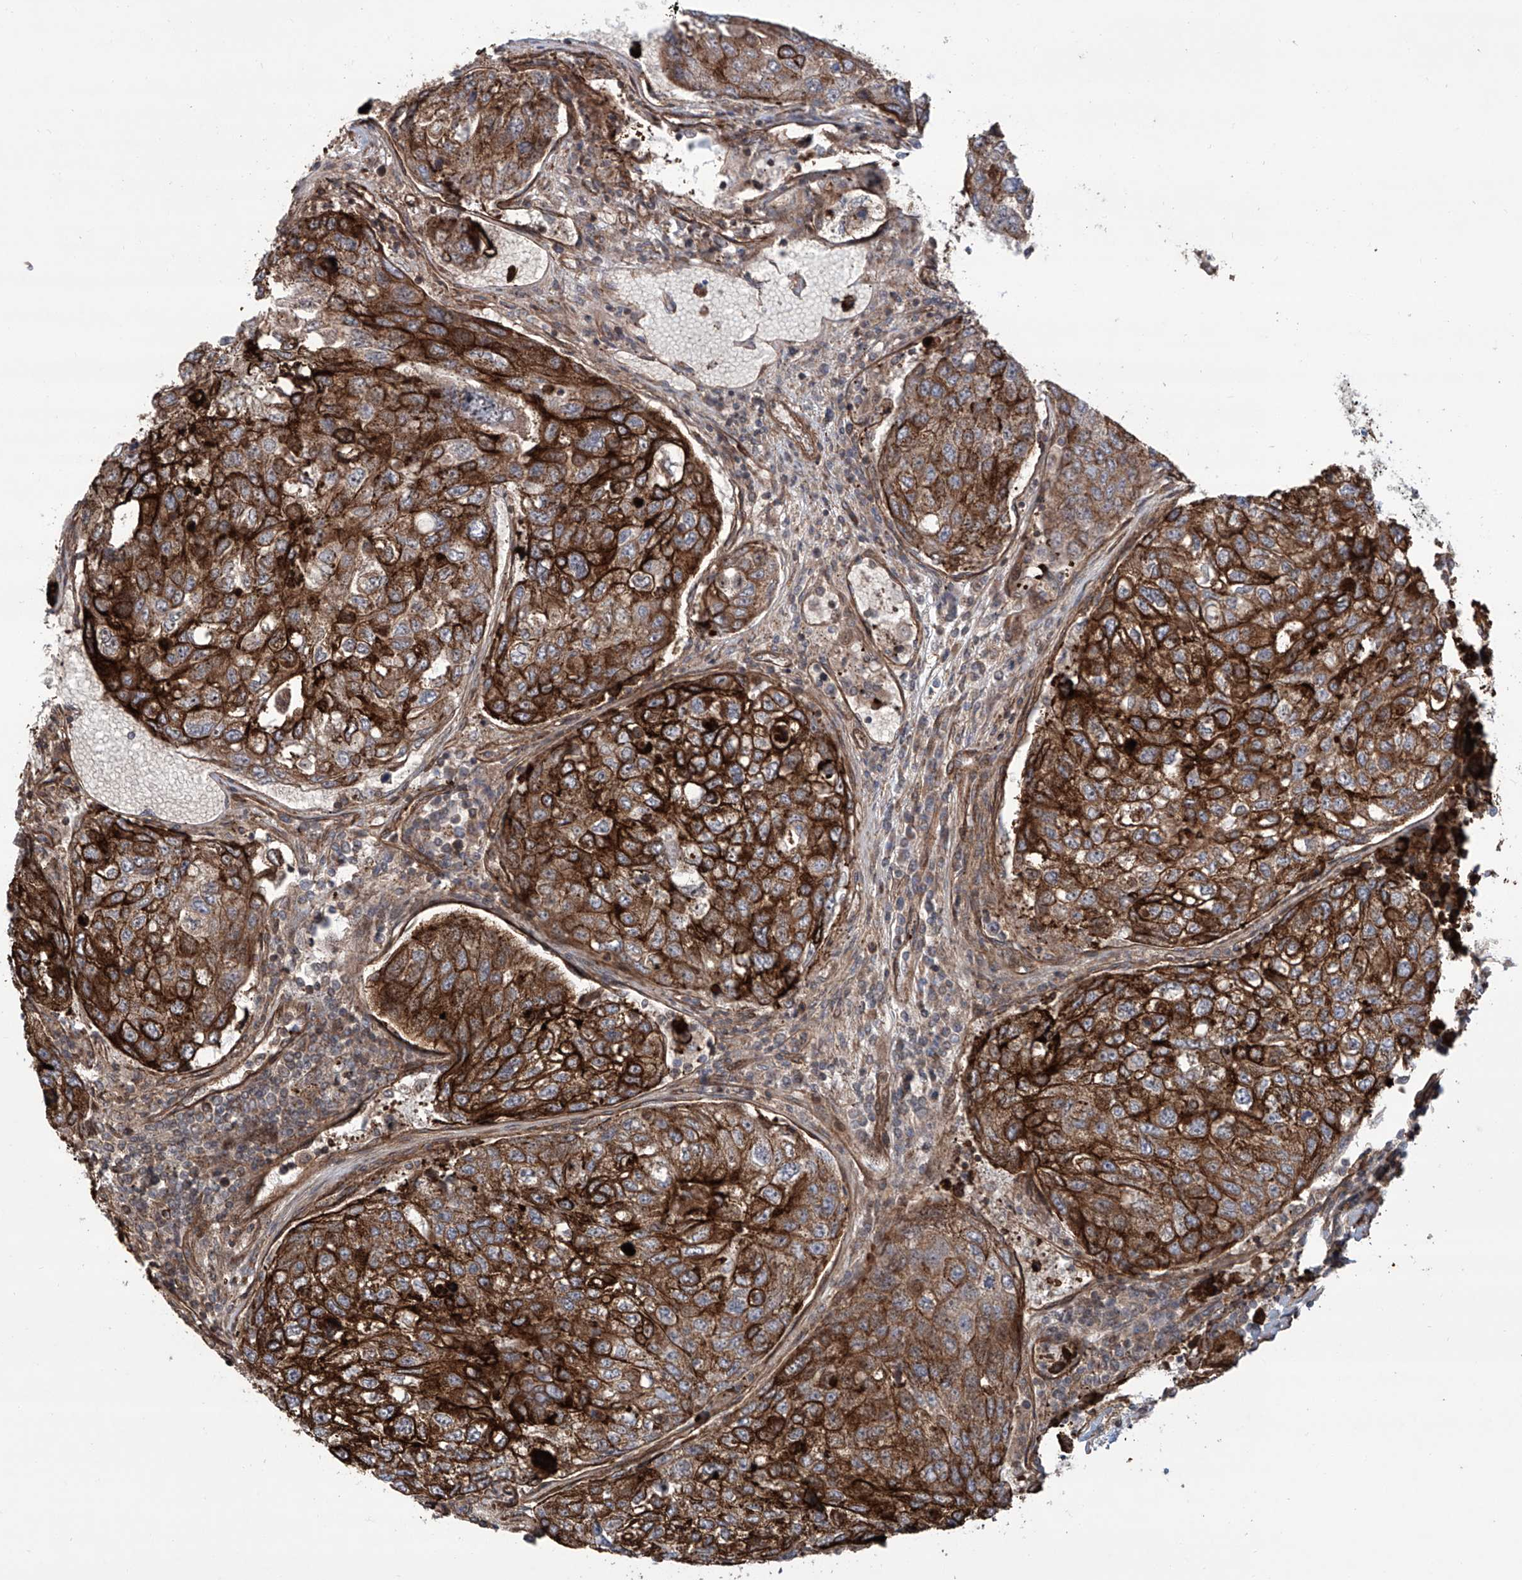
{"staining": {"intensity": "strong", "quantity": ">75%", "location": "cytoplasmic/membranous"}, "tissue": "urothelial cancer", "cell_type": "Tumor cells", "image_type": "cancer", "snomed": [{"axis": "morphology", "description": "Urothelial carcinoma, High grade"}, {"axis": "topography", "description": "Lymph node"}, {"axis": "topography", "description": "Urinary bladder"}], "caption": "A brown stain shows strong cytoplasmic/membranous positivity of a protein in human urothelial cancer tumor cells. Using DAB (brown) and hematoxylin (blue) stains, captured at high magnification using brightfield microscopy.", "gene": "APAF1", "patient": {"sex": "male", "age": 51}}